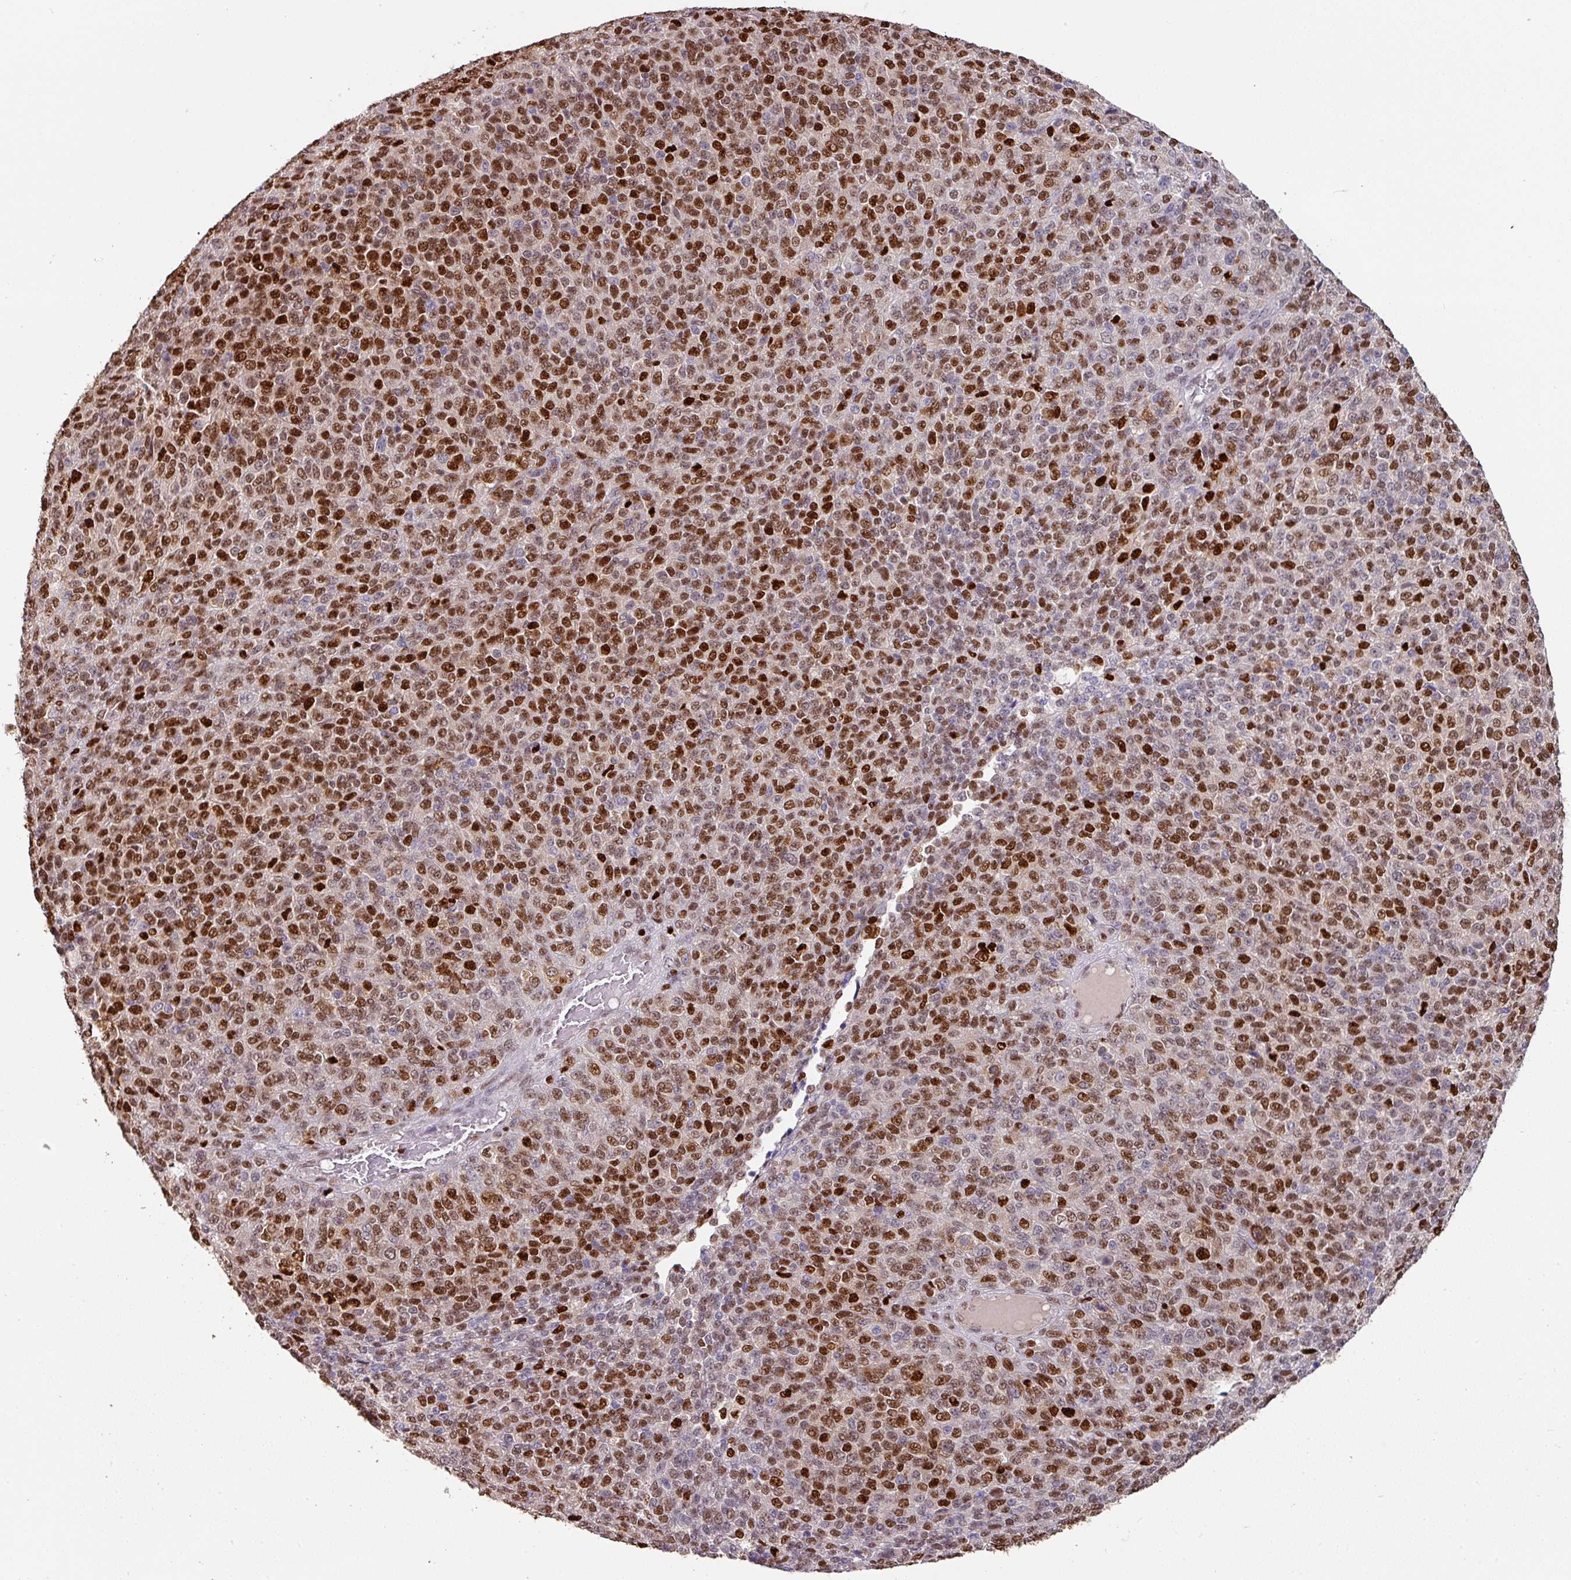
{"staining": {"intensity": "strong", "quantity": ">75%", "location": "nuclear"}, "tissue": "melanoma", "cell_type": "Tumor cells", "image_type": "cancer", "snomed": [{"axis": "morphology", "description": "Malignant melanoma, Metastatic site"}, {"axis": "topography", "description": "Brain"}], "caption": "An image of melanoma stained for a protein exhibits strong nuclear brown staining in tumor cells. Nuclei are stained in blue.", "gene": "SAMHD1", "patient": {"sex": "female", "age": 56}}